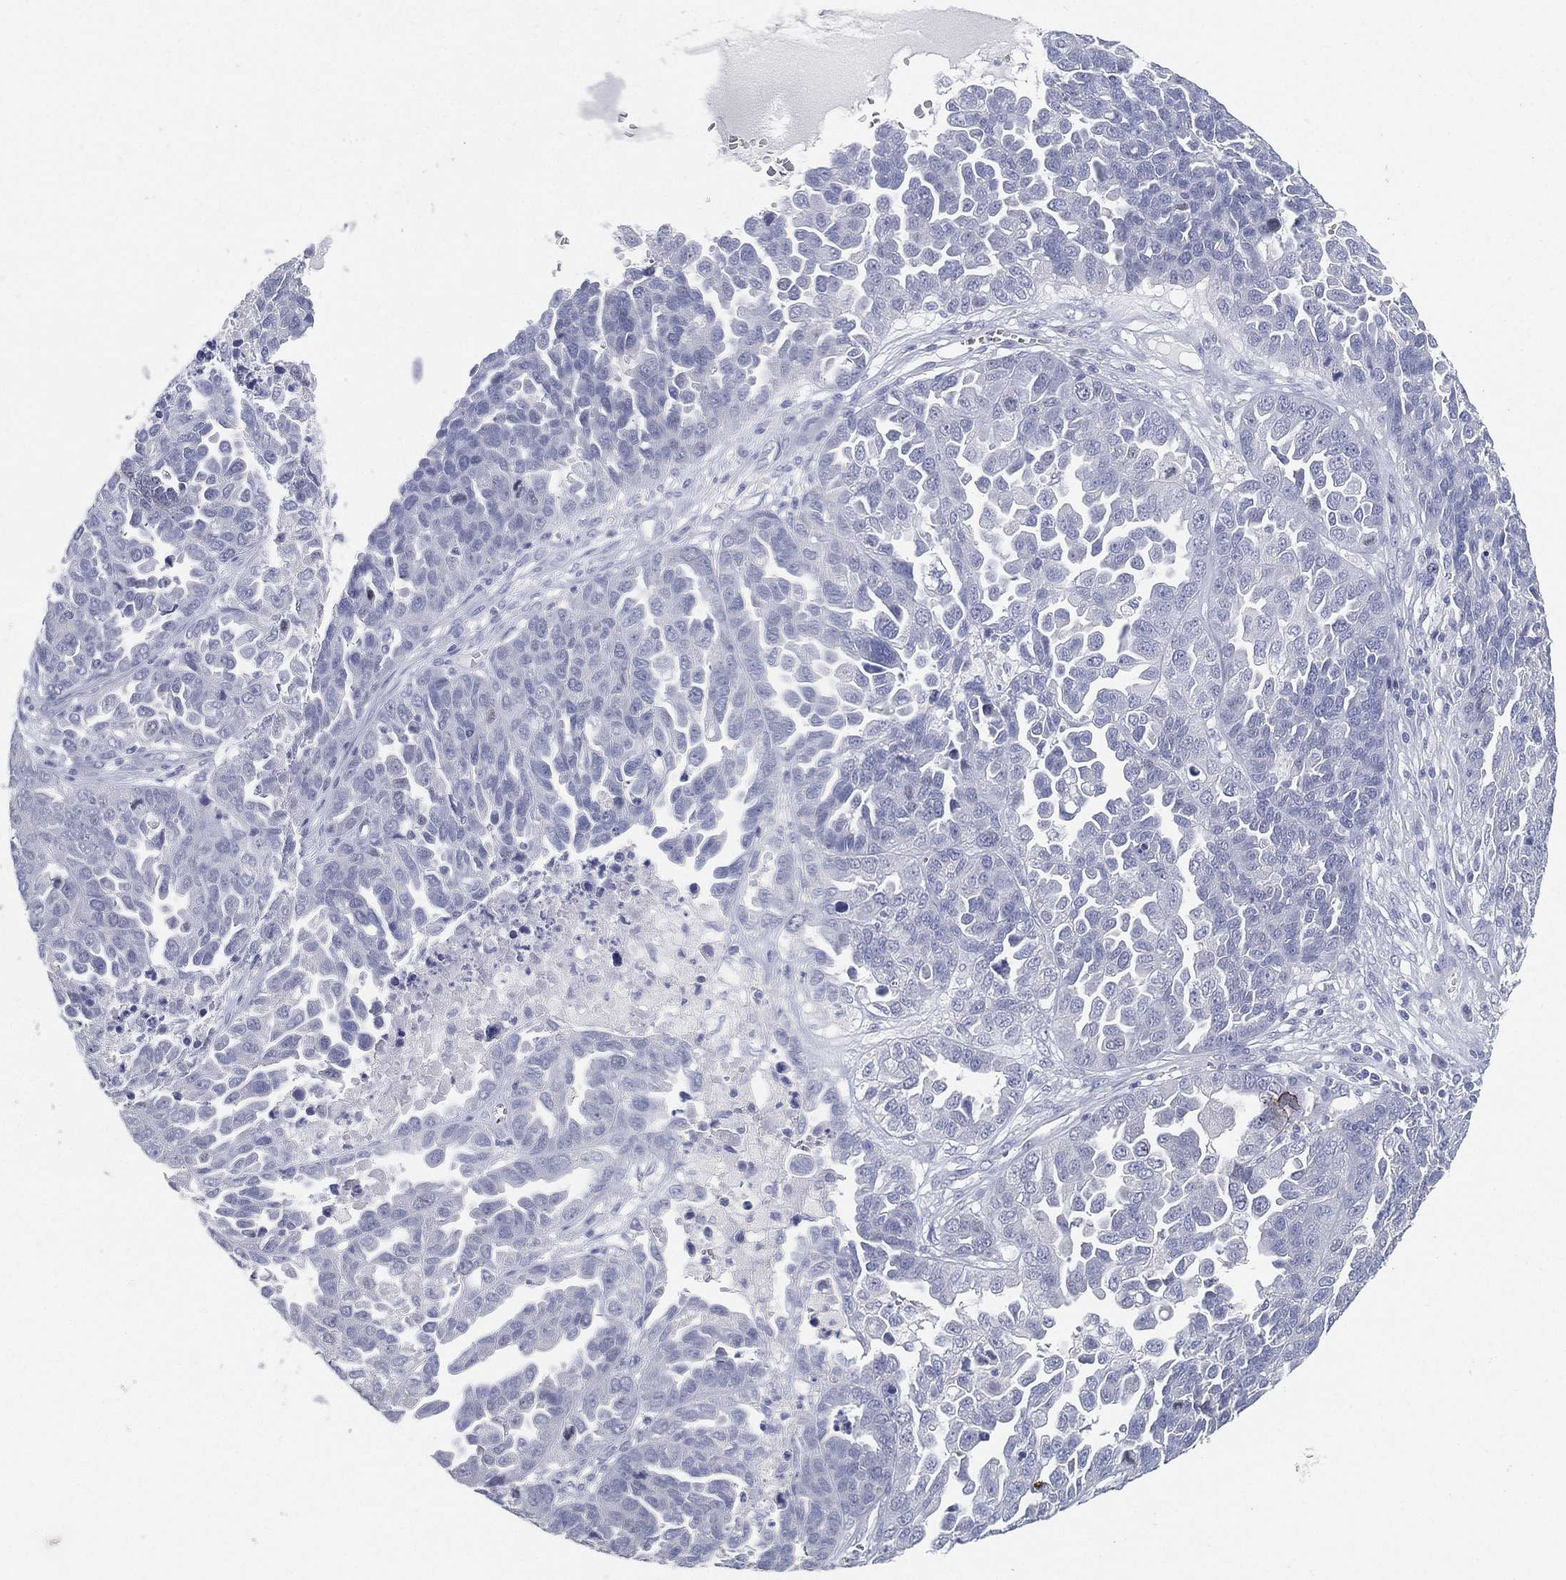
{"staining": {"intensity": "negative", "quantity": "none", "location": "none"}, "tissue": "ovarian cancer", "cell_type": "Tumor cells", "image_type": "cancer", "snomed": [{"axis": "morphology", "description": "Cystadenocarcinoma, serous, NOS"}, {"axis": "topography", "description": "Ovary"}], "caption": "High magnification brightfield microscopy of serous cystadenocarcinoma (ovarian) stained with DAB (brown) and counterstained with hematoxylin (blue): tumor cells show no significant staining. (Brightfield microscopy of DAB IHC at high magnification).", "gene": "FAM187B", "patient": {"sex": "female", "age": 87}}